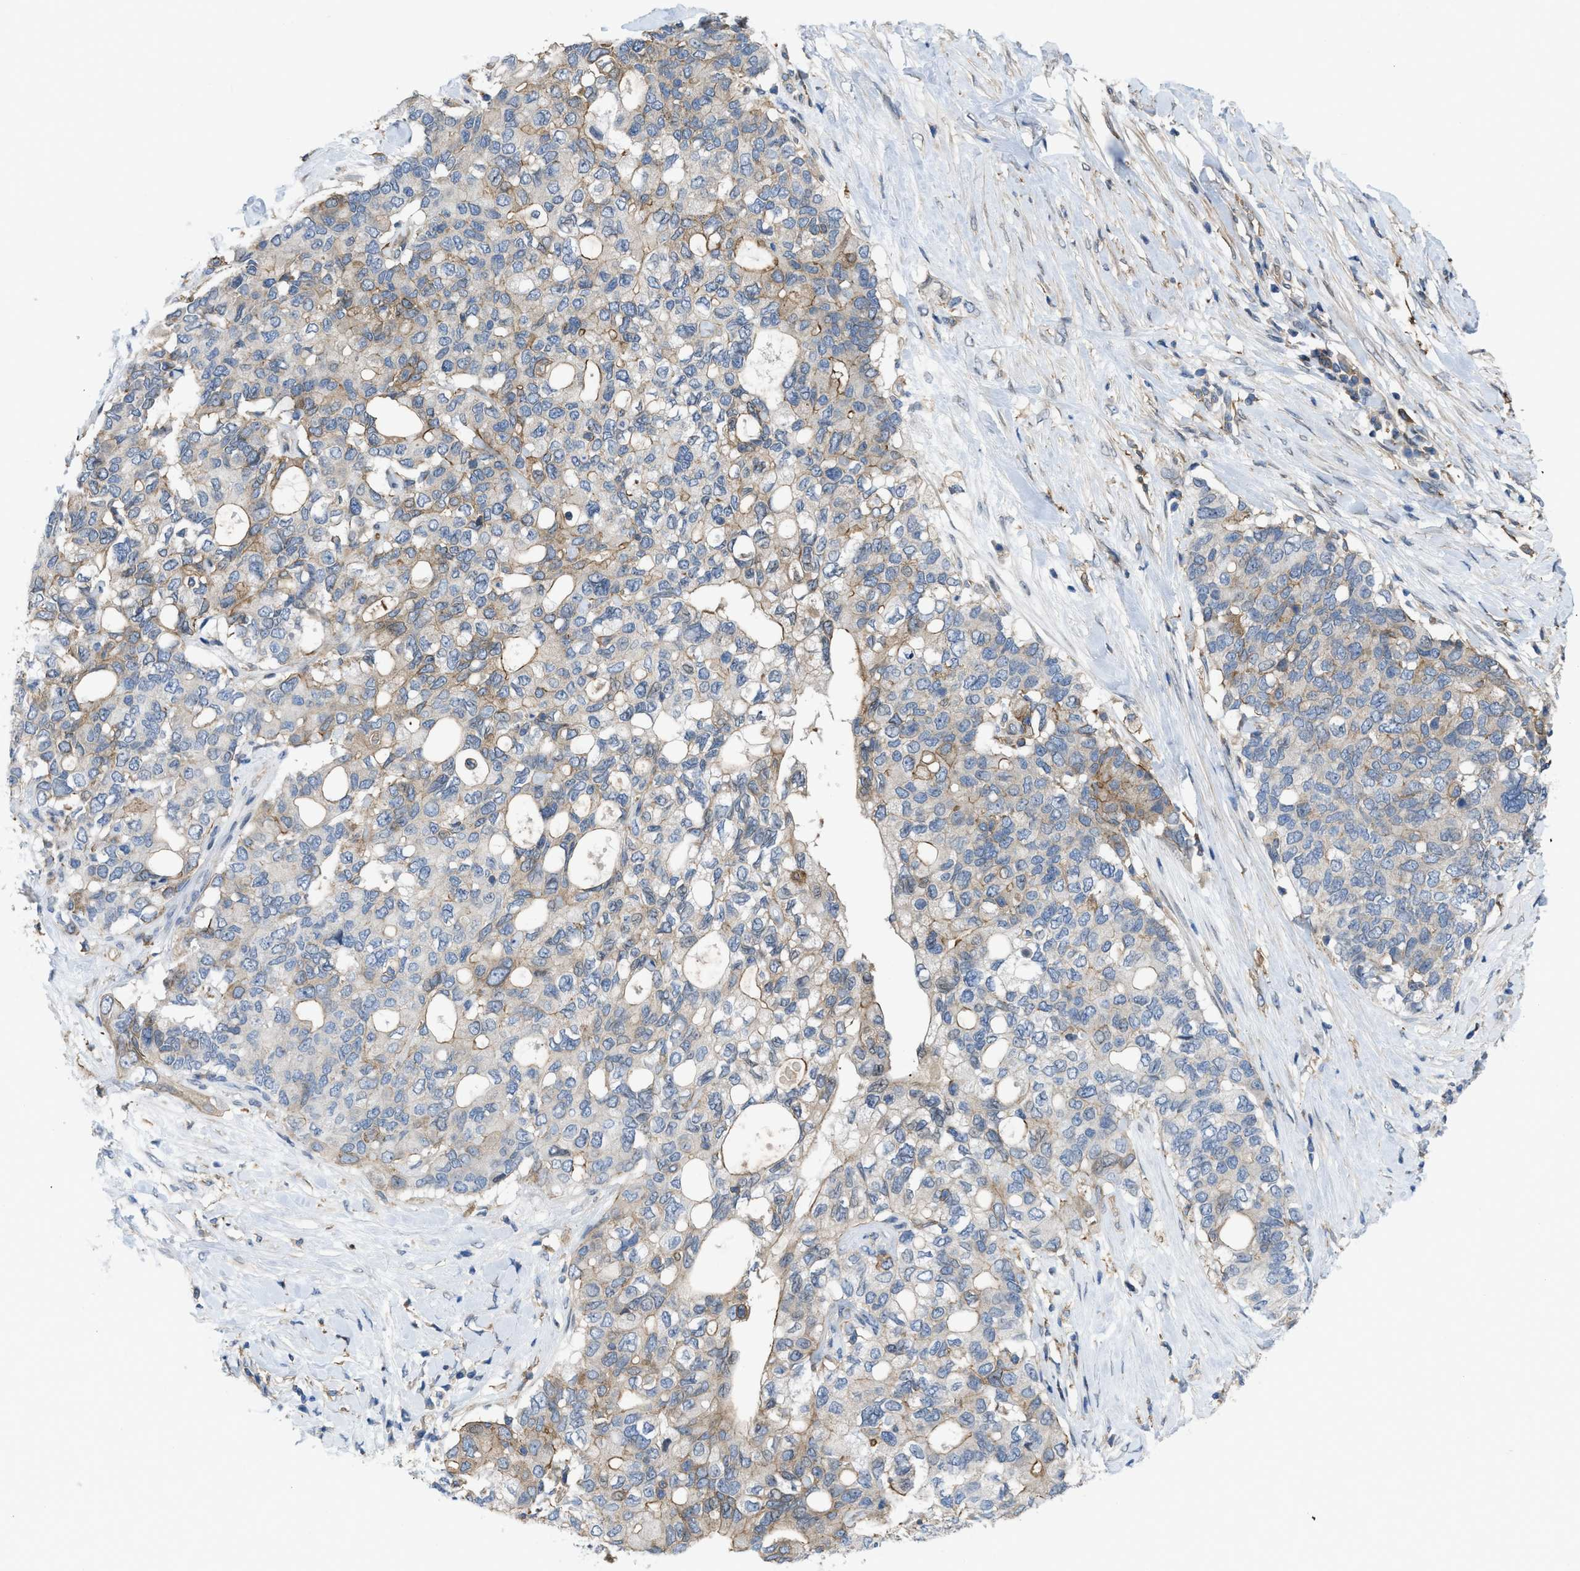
{"staining": {"intensity": "moderate", "quantity": "25%-75%", "location": "cytoplasmic/membranous"}, "tissue": "pancreatic cancer", "cell_type": "Tumor cells", "image_type": "cancer", "snomed": [{"axis": "morphology", "description": "Adenocarcinoma, NOS"}, {"axis": "topography", "description": "Pancreas"}], "caption": "Immunohistochemistry (DAB) staining of pancreatic adenocarcinoma shows moderate cytoplasmic/membranous protein expression in approximately 25%-75% of tumor cells.", "gene": "MYO18A", "patient": {"sex": "female", "age": 56}}